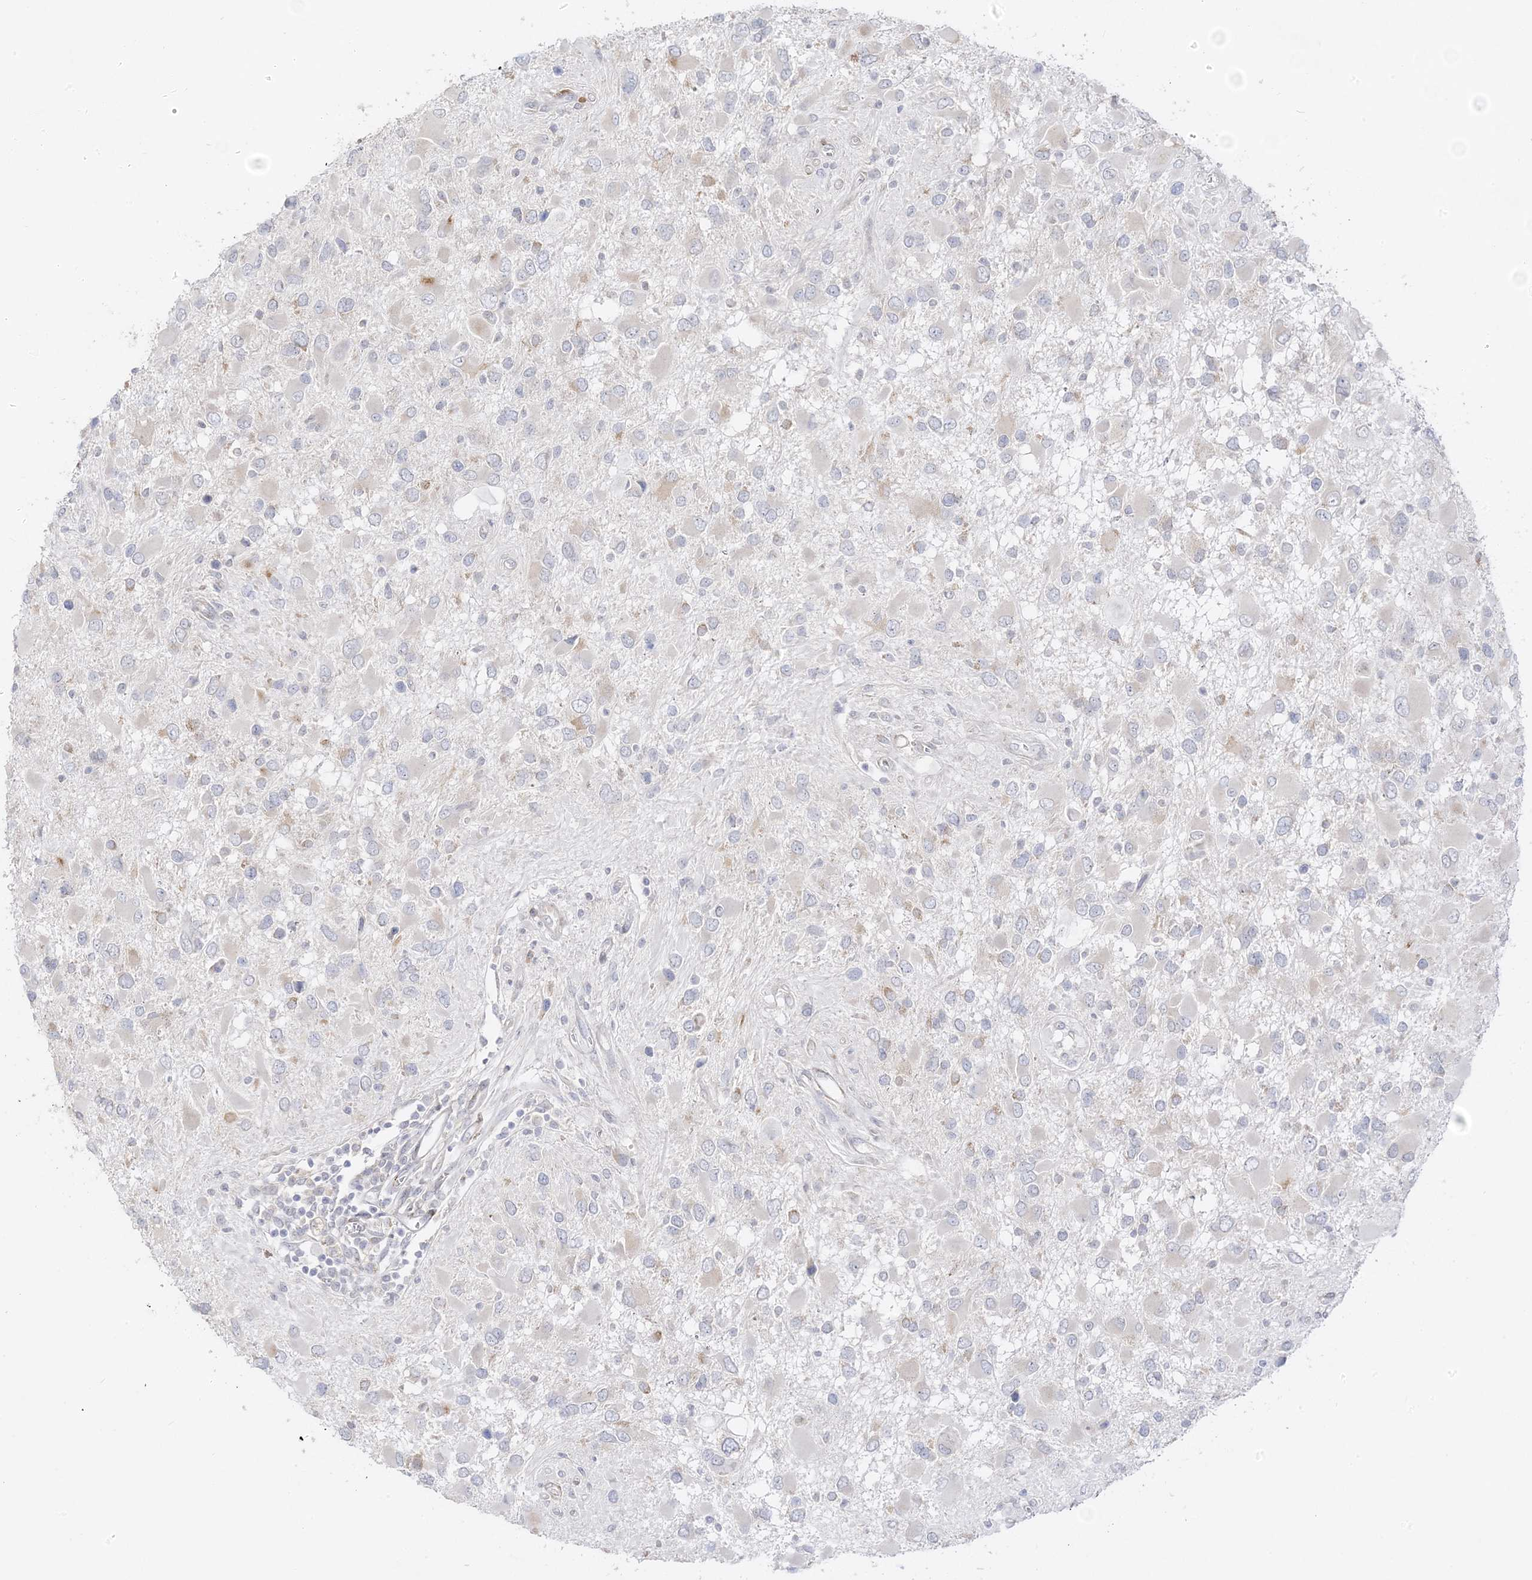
{"staining": {"intensity": "negative", "quantity": "none", "location": "none"}, "tissue": "glioma", "cell_type": "Tumor cells", "image_type": "cancer", "snomed": [{"axis": "morphology", "description": "Glioma, malignant, High grade"}, {"axis": "topography", "description": "Brain"}], "caption": "The image shows no staining of tumor cells in malignant glioma (high-grade).", "gene": "C2CD2", "patient": {"sex": "male", "age": 53}}